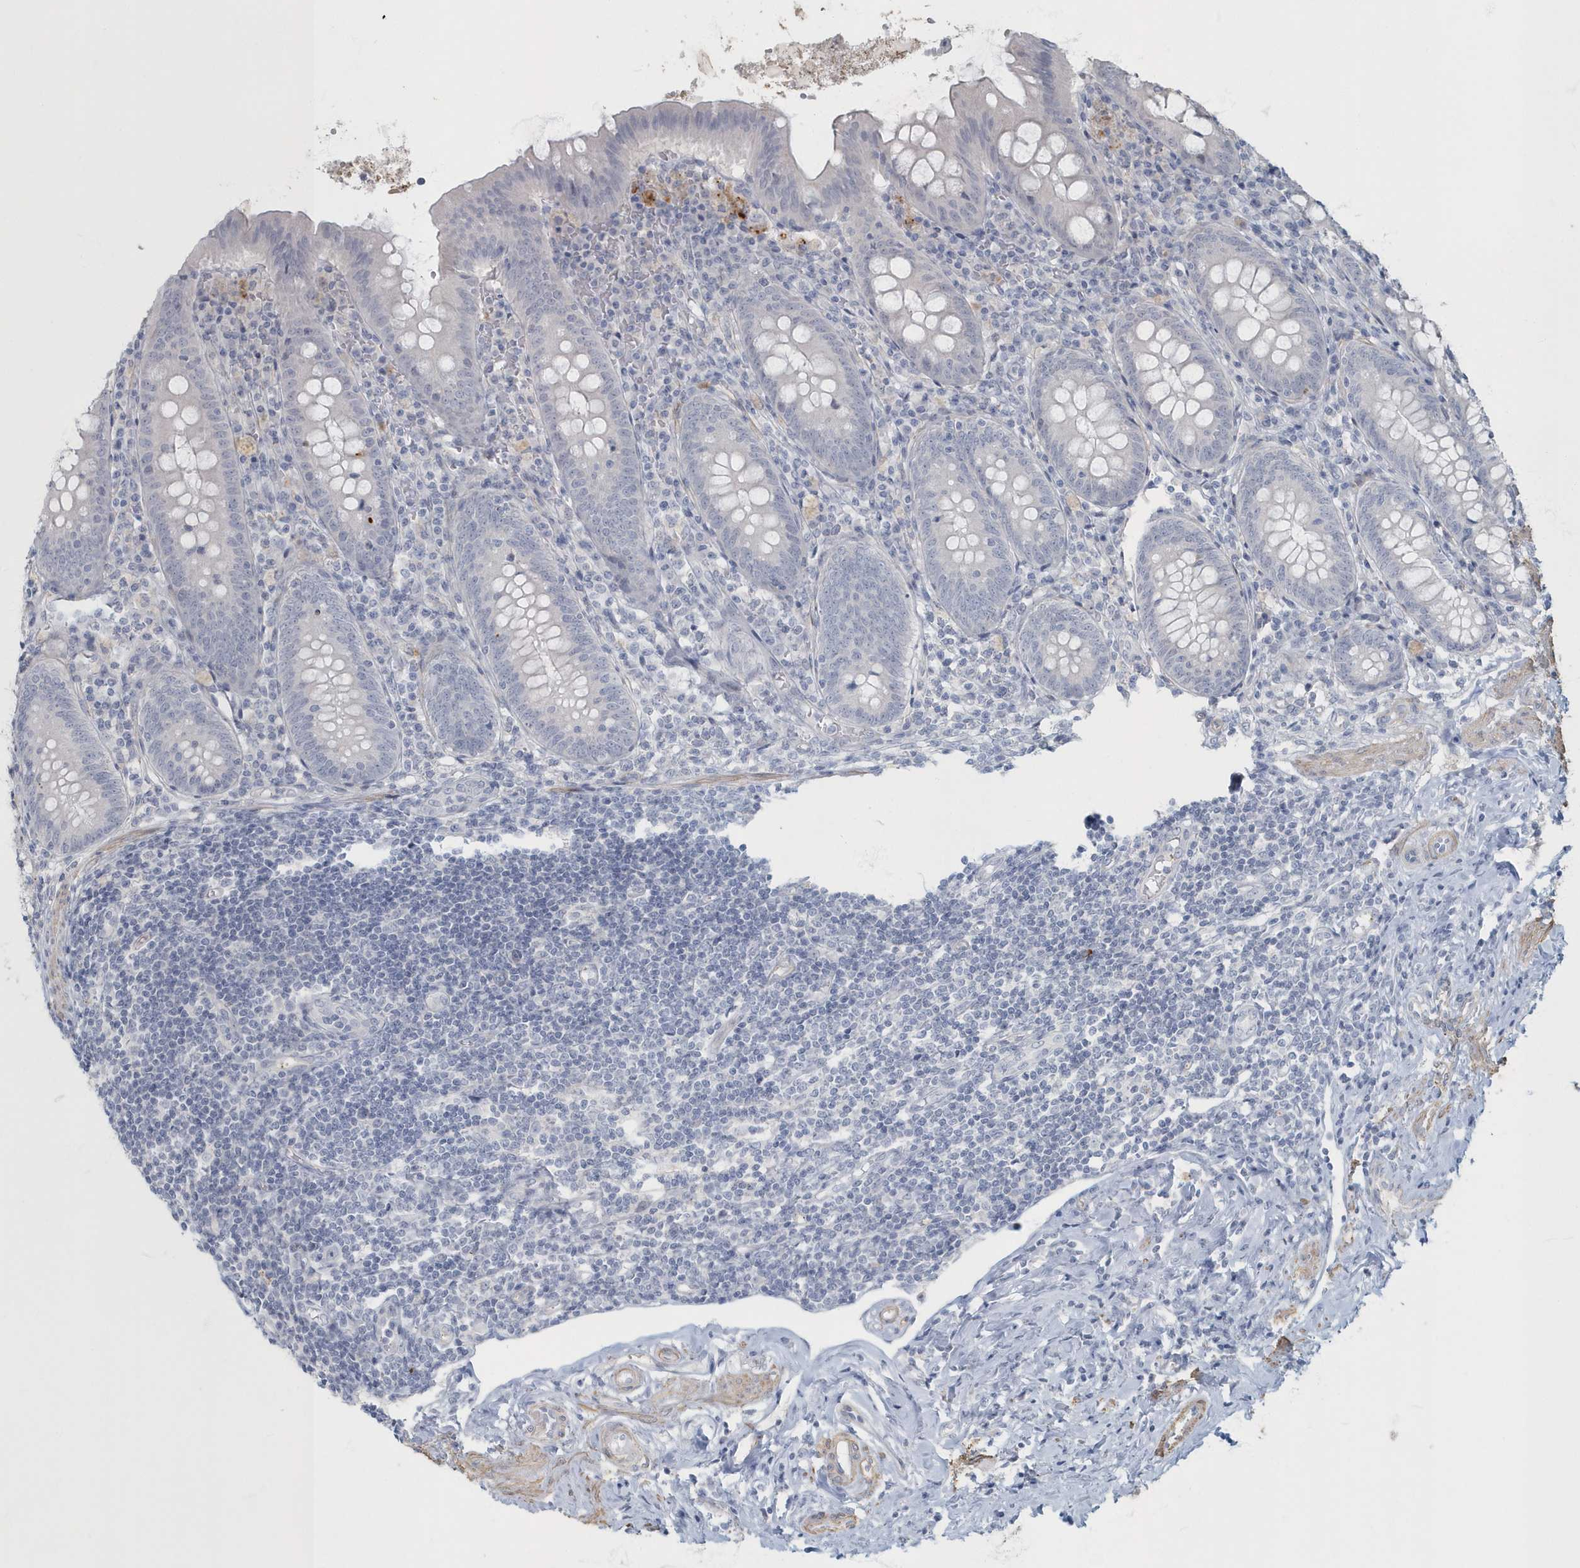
{"staining": {"intensity": "negative", "quantity": "none", "location": "none"}, "tissue": "appendix", "cell_type": "Glandular cells", "image_type": "normal", "snomed": [{"axis": "morphology", "description": "Normal tissue, NOS"}, {"axis": "topography", "description": "Appendix"}], "caption": "Human appendix stained for a protein using immunohistochemistry displays no staining in glandular cells.", "gene": "MYOT", "patient": {"sex": "female", "age": 54}}